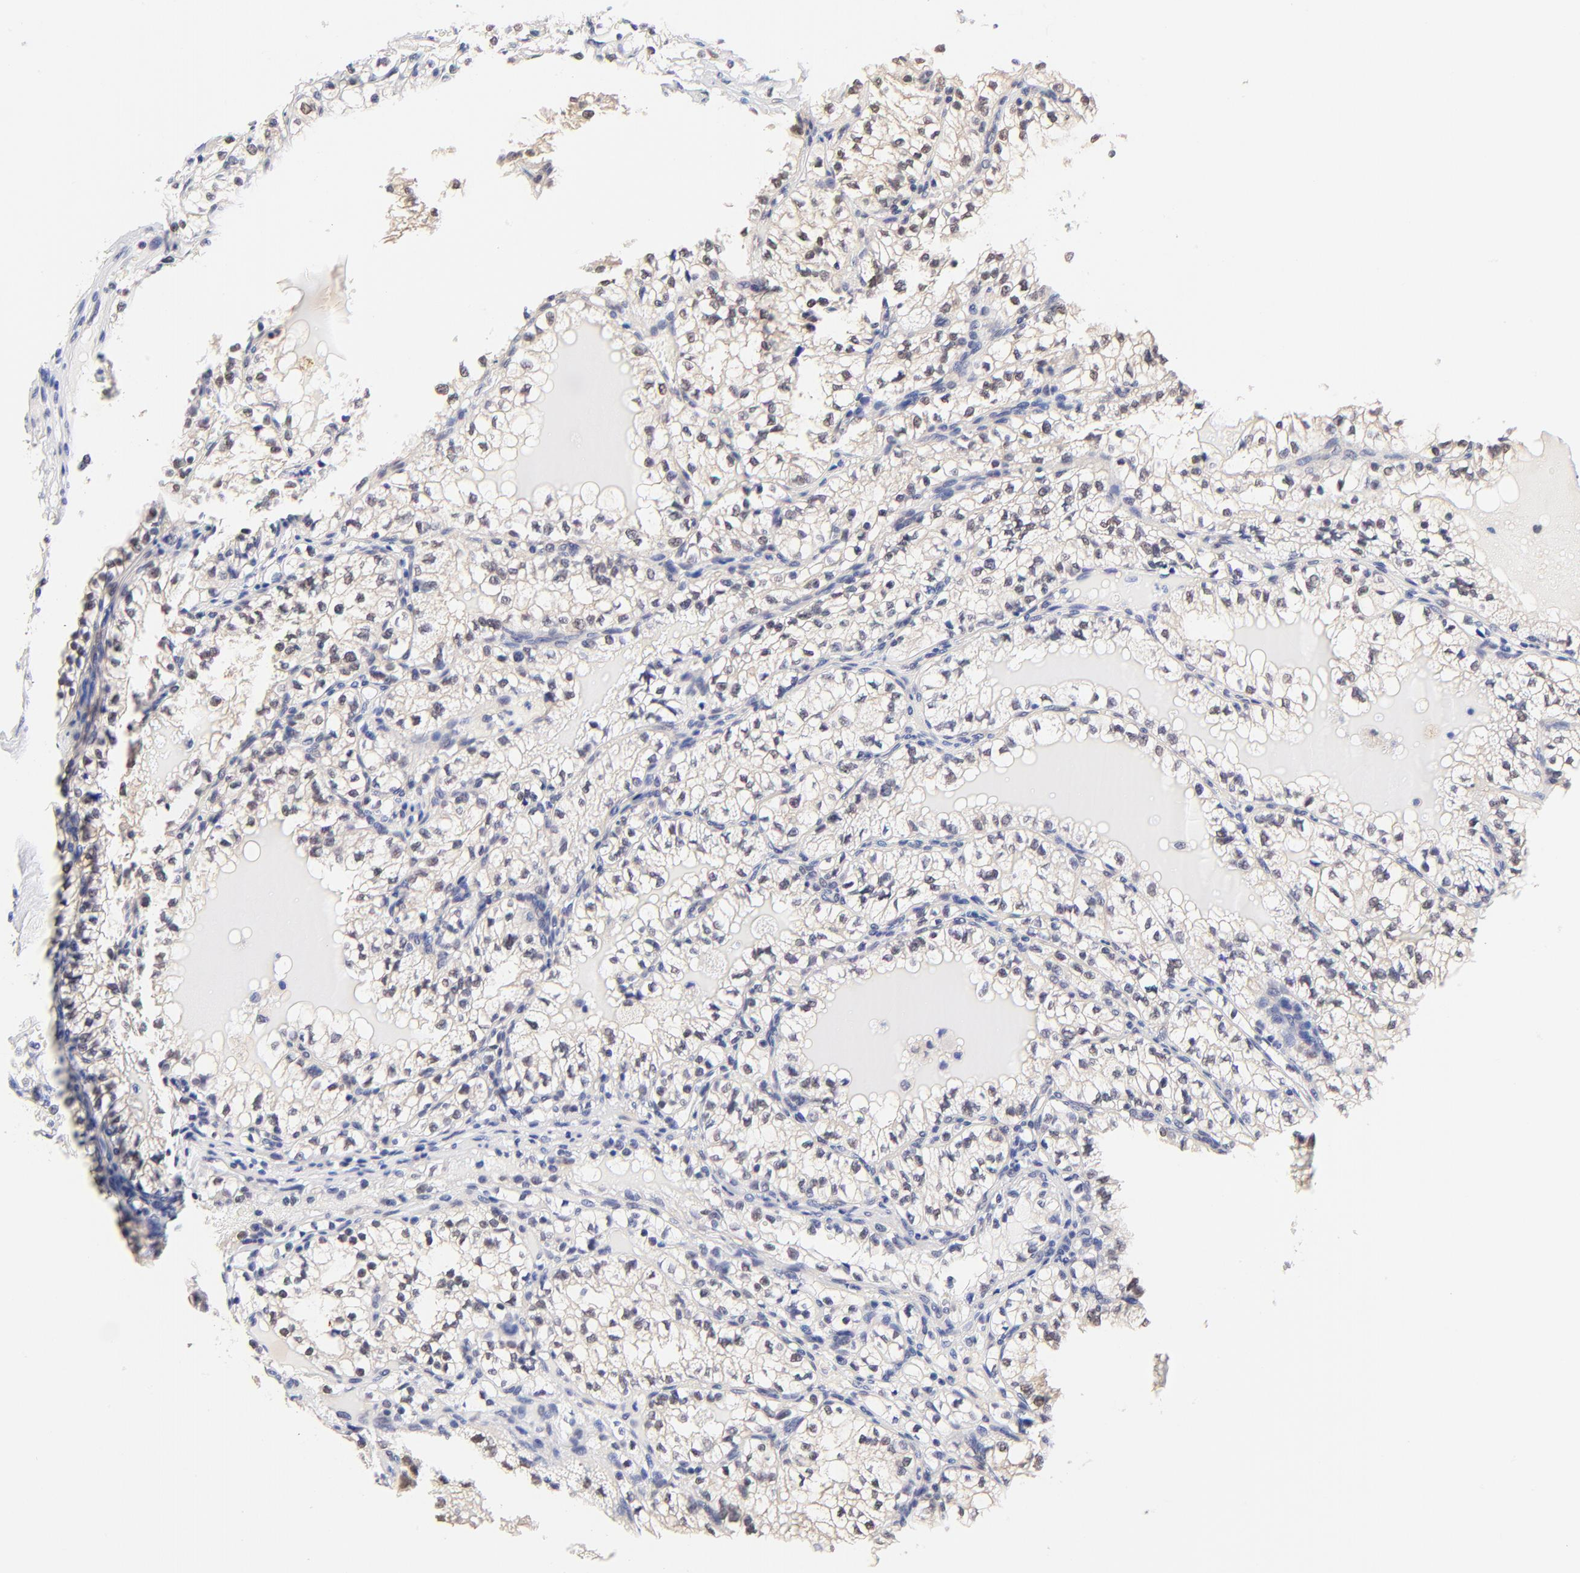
{"staining": {"intensity": "negative", "quantity": "none", "location": "none"}, "tissue": "renal cancer", "cell_type": "Tumor cells", "image_type": "cancer", "snomed": [{"axis": "morphology", "description": "Adenocarcinoma, NOS"}, {"axis": "topography", "description": "Kidney"}], "caption": "High magnification brightfield microscopy of renal cancer stained with DAB (3,3'-diaminobenzidine) (brown) and counterstained with hematoxylin (blue): tumor cells show no significant positivity.", "gene": "TXNL1", "patient": {"sex": "male", "age": 61}}